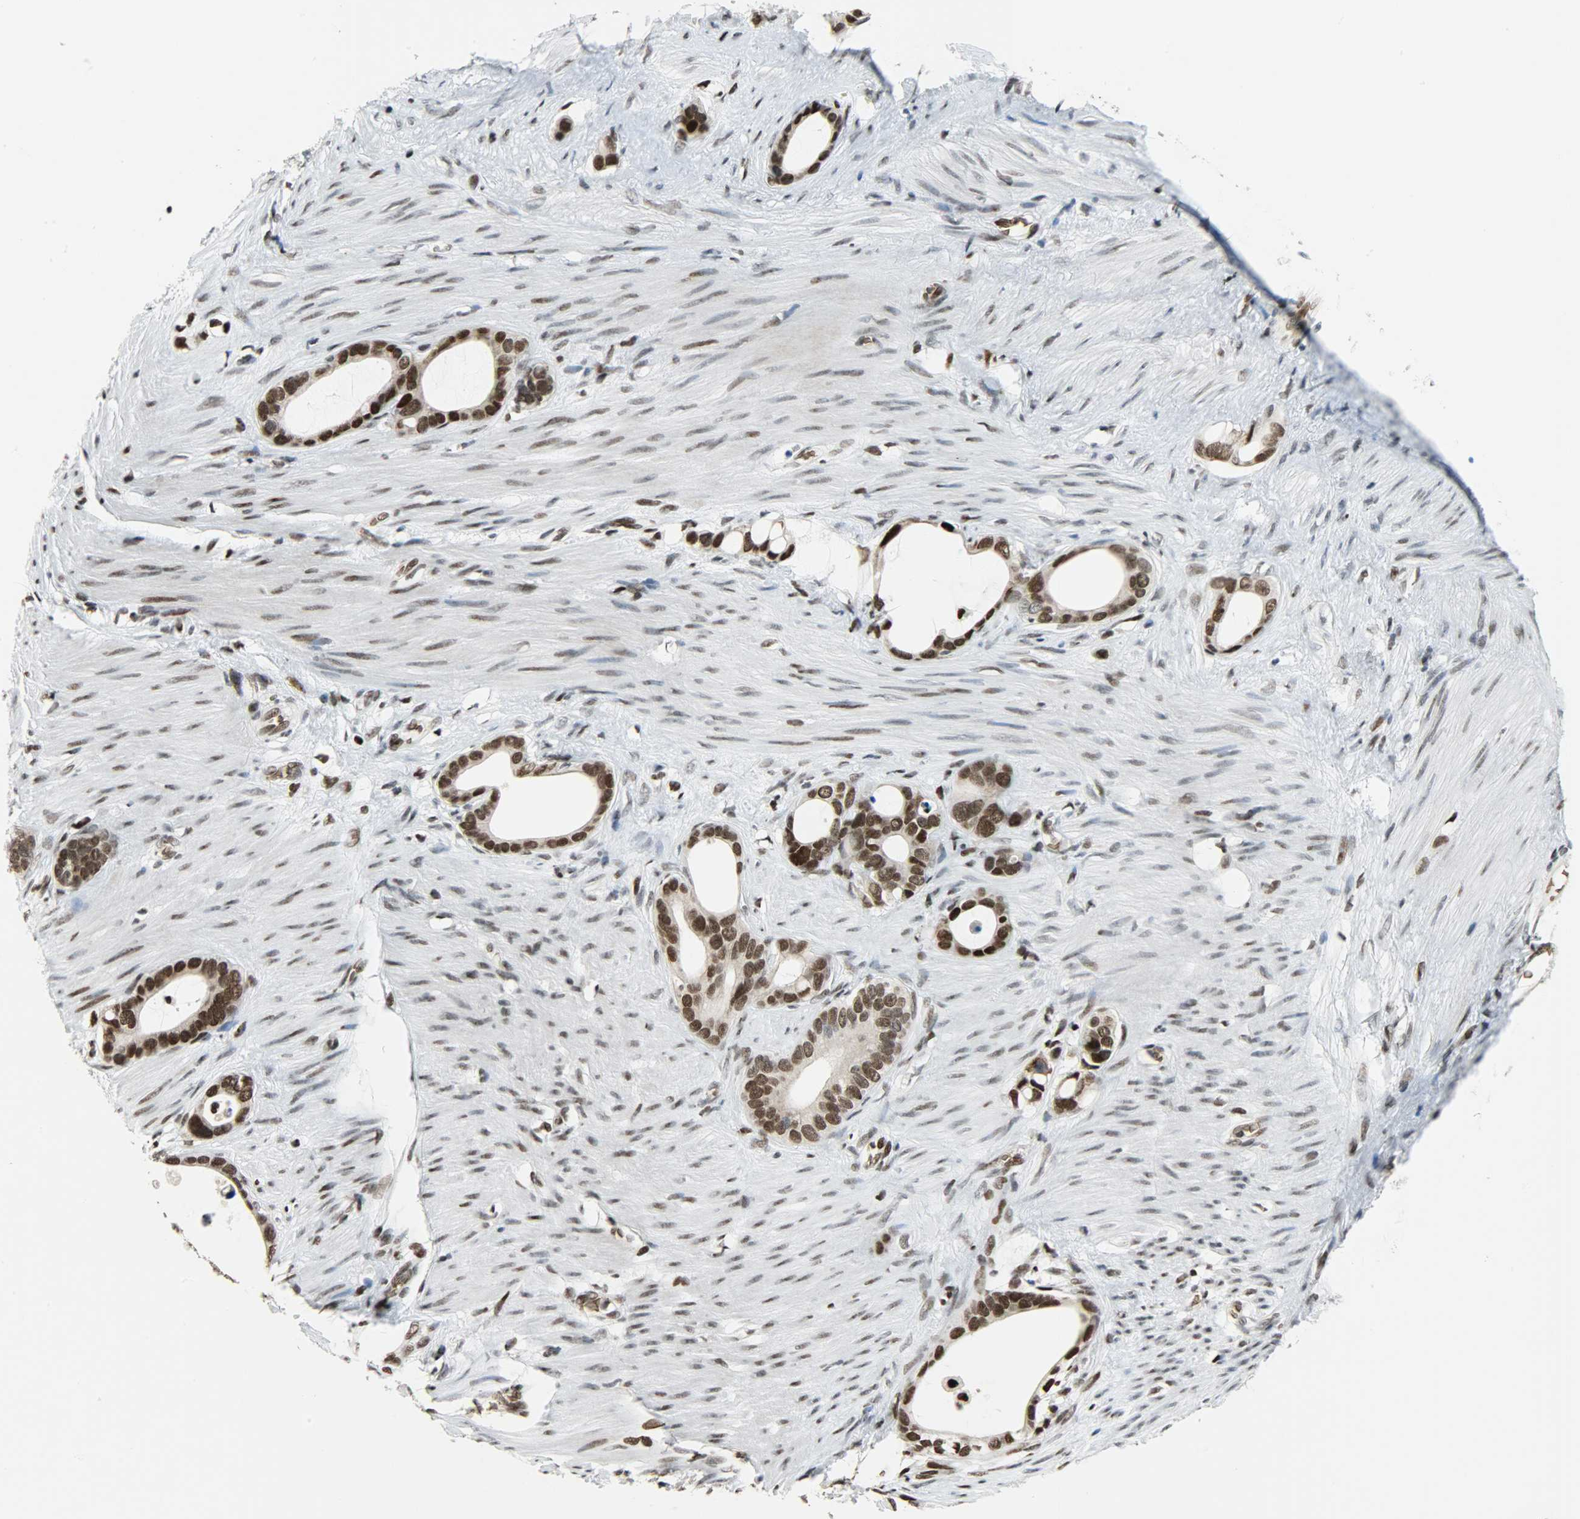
{"staining": {"intensity": "strong", "quantity": ">75%", "location": "nuclear"}, "tissue": "stomach cancer", "cell_type": "Tumor cells", "image_type": "cancer", "snomed": [{"axis": "morphology", "description": "Adenocarcinoma, NOS"}, {"axis": "topography", "description": "Stomach"}], "caption": "A high amount of strong nuclear positivity is present in about >75% of tumor cells in stomach adenocarcinoma tissue. The protein of interest is shown in brown color, while the nuclei are stained blue.", "gene": "SNAI1", "patient": {"sex": "female", "age": 75}}